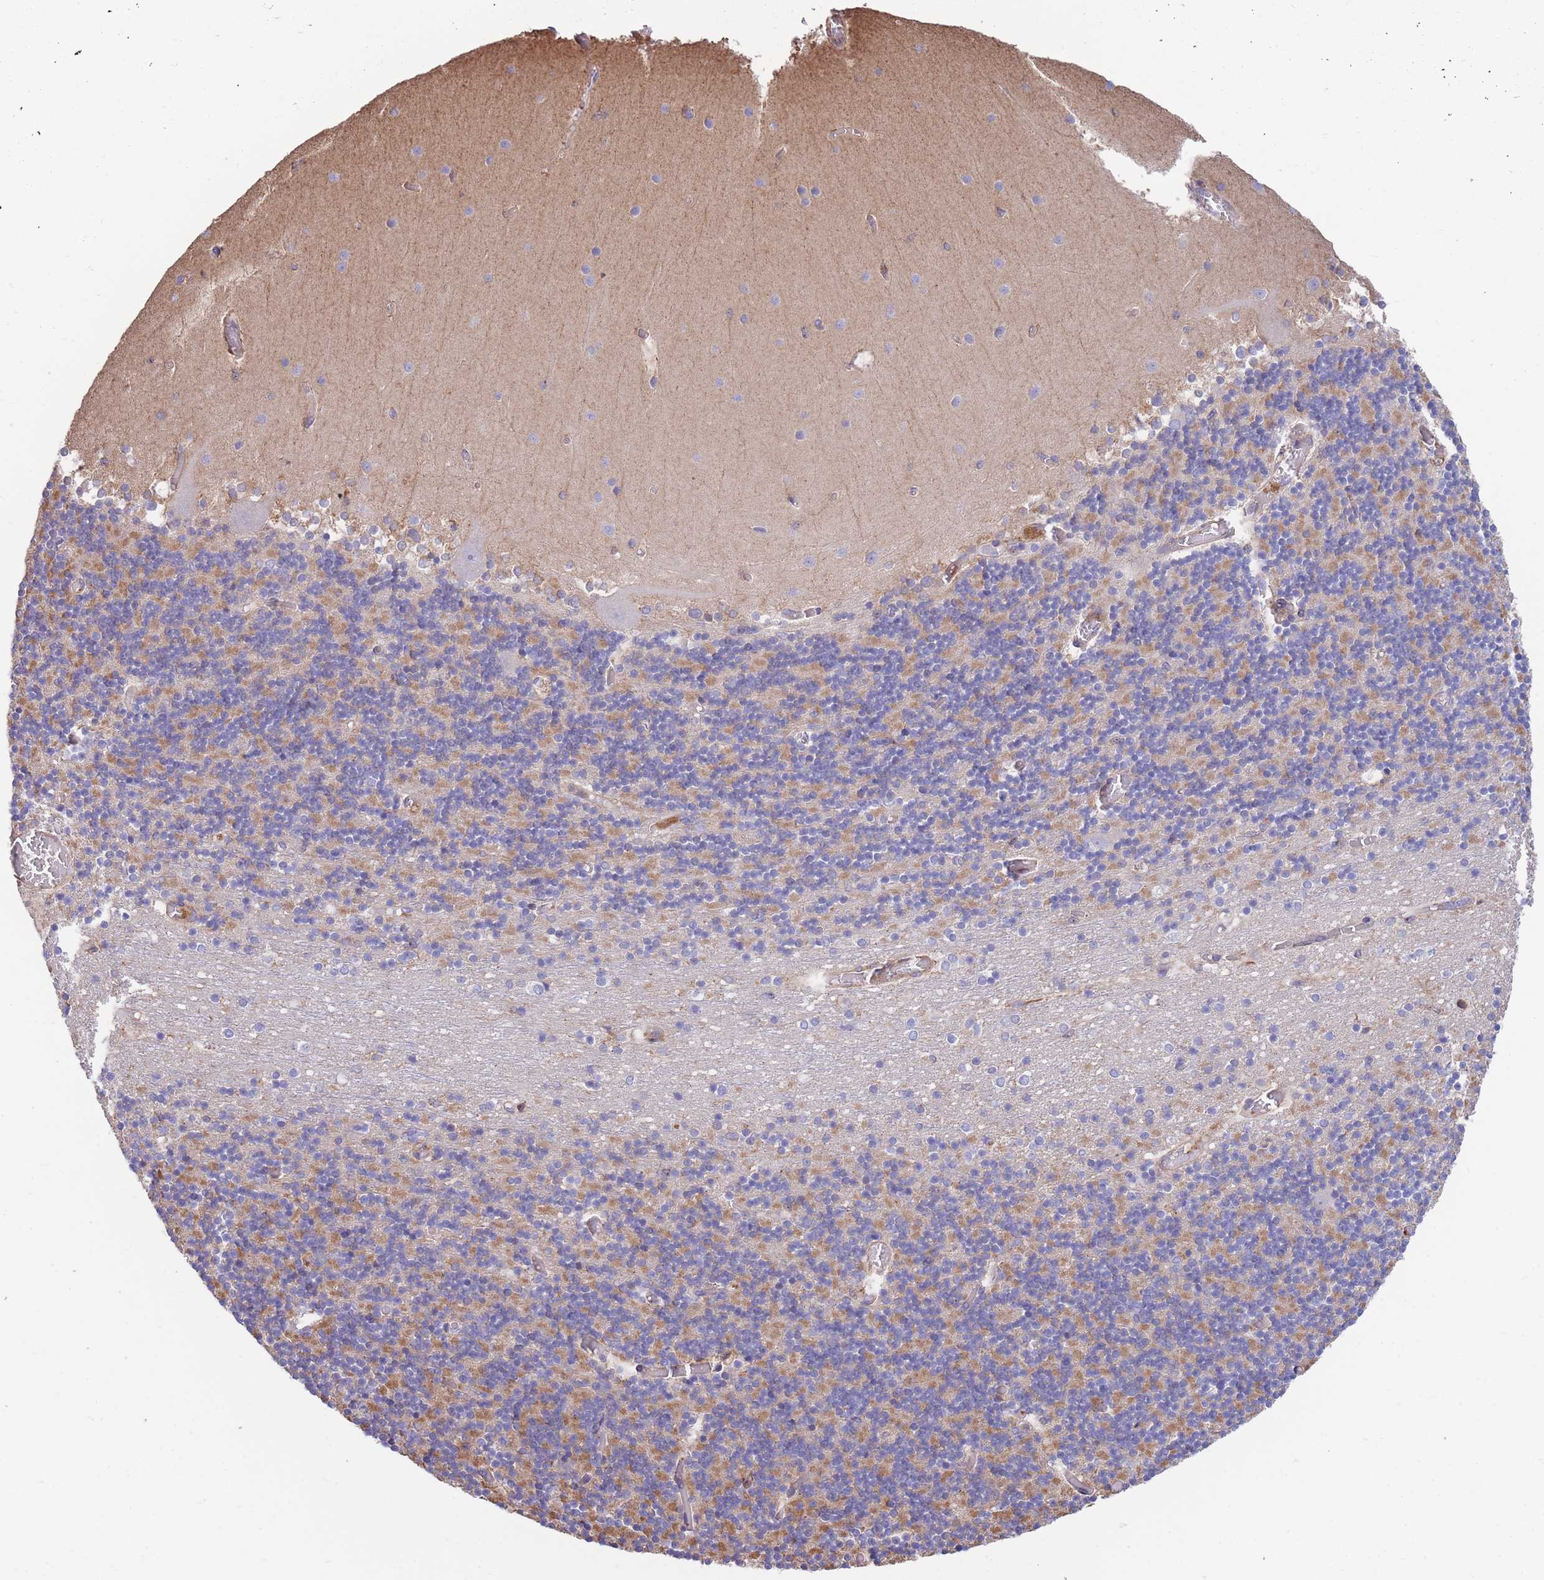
{"staining": {"intensity": "moderate", "quantity": "25%-75%", "location": "cytoplasmic/membranous"}, "tissue": "cerebellum", "cell_type": "Cells in granular layer", "image_type": "normal", "snomed": [{"axis": "morphology", "description": "Normal tissue, NOS"}, {"axis": "topography", "description": "Cerebellum"}], "caption": "A medium amount of moderate cytoplasmic/membranous expression is appreciated in about 25%-75% of cells in granular layer in unremarkable cerebellum. Ihc stains the protein in brown and the nuclei are stained blue.", "gene": "LRRN4CL", "patient": {"sex": "female", "age": 28}}